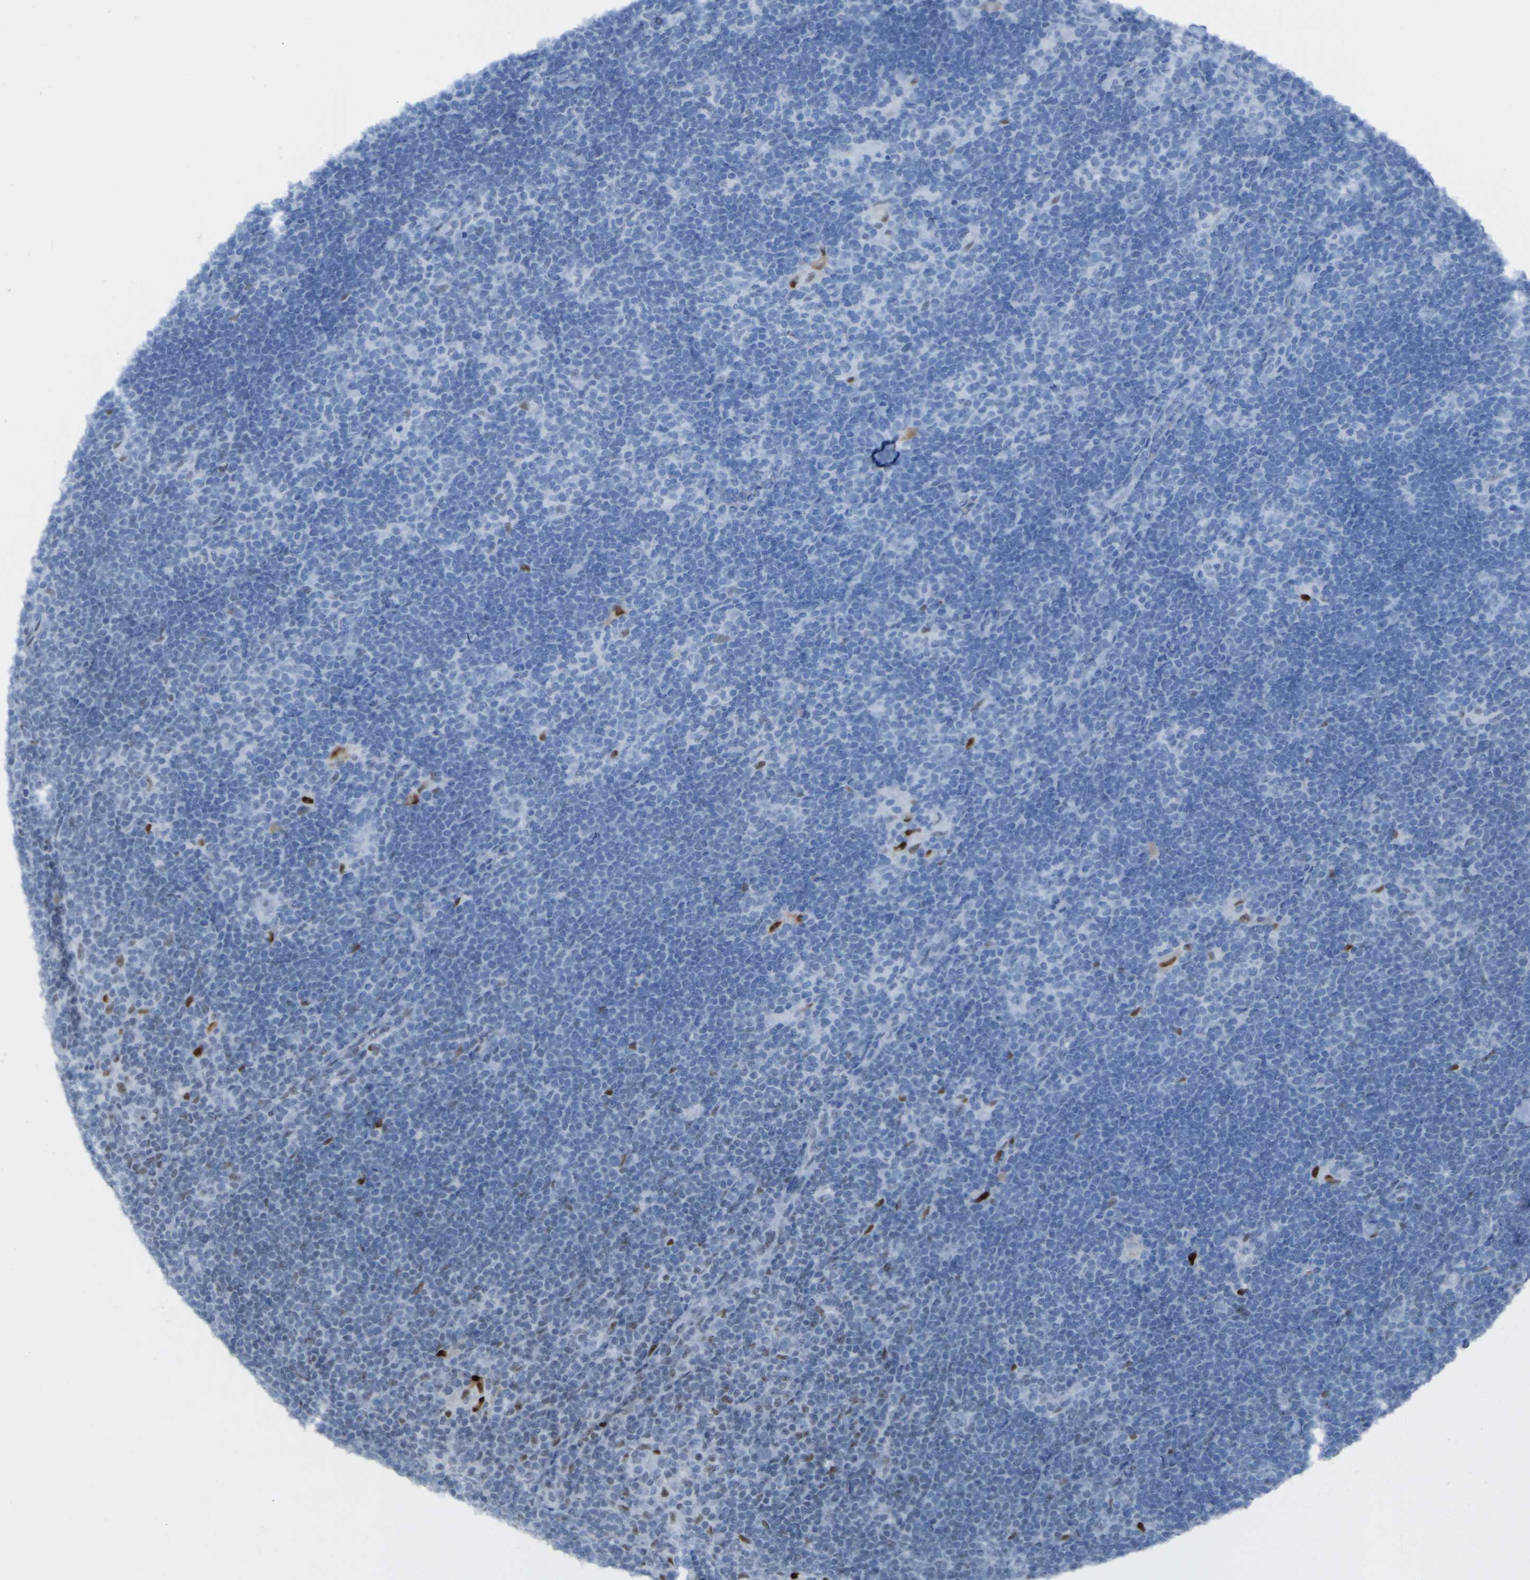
{"staining": {"intensity": "negative", "quantity": "none", "location": "none"}, "tissue": "lymphoma", "cell_type": "Tumor cells", "image_type": "cancer", "snomed": [{"axis": "morphology", "description": "Hodgkin's disease, NOS"}, {"axis": "topography", "description": "Lymph node"}], "caption": "This is an immunohistochemistry (IHC) micrograph of human lymphoma. There is no positivity in tumor cells.", "gene": "PHF2", "patient": {"sex": "female", "age": 57}}